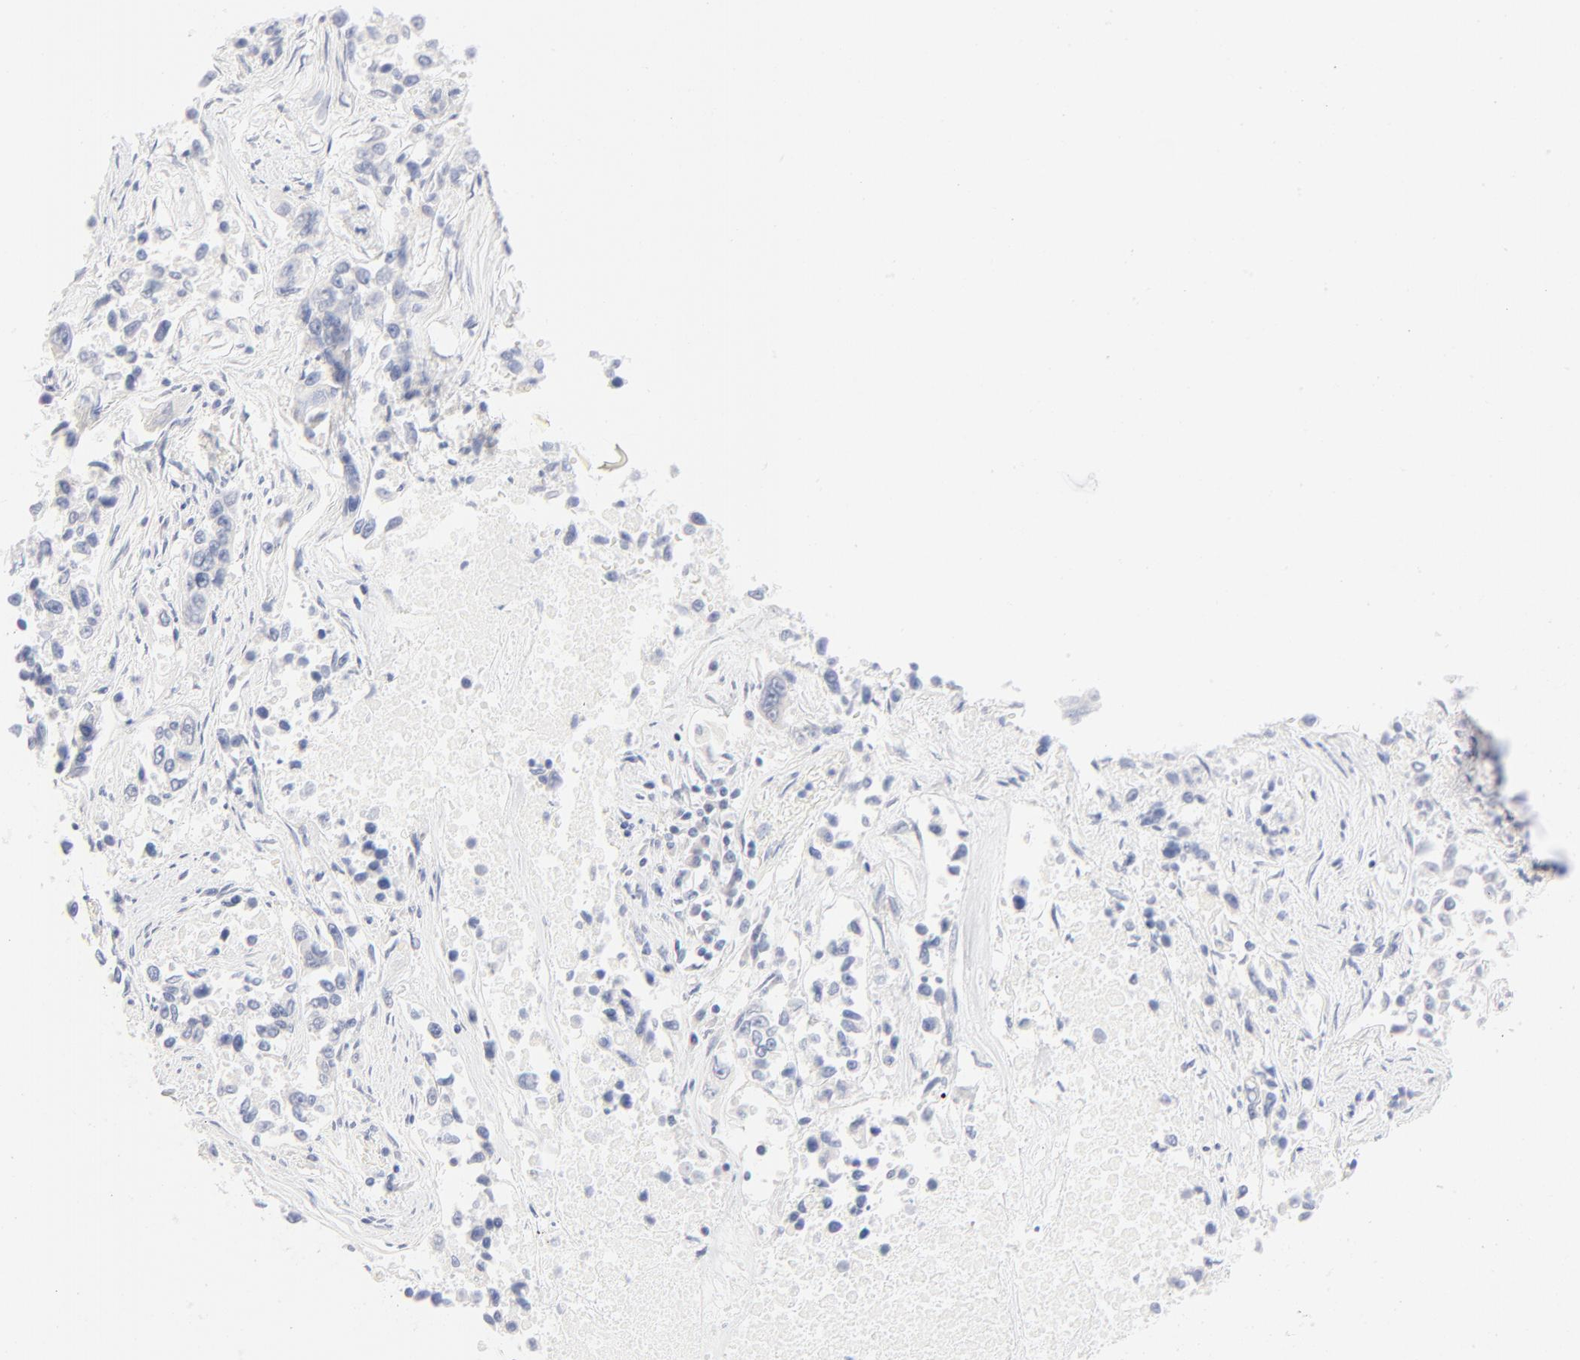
{"staining": {"intensity": "negative", "quantity": "none", "location": "none"}, "tissue": "lung cancer", "cell_type": "Tumor cells", "image_type": "cancer", "snomed": [{"axis": "morphology", "description": "Adenocarcinoma, NOS"}, {"axis": "topography", "description": "Lung"}], "caption": "The micrograph exhibits no staining of tumor cells in adenocarcinoma (lung).", "gene": "ONECUT1", "patient": {"sex": "male", "age": 84}}